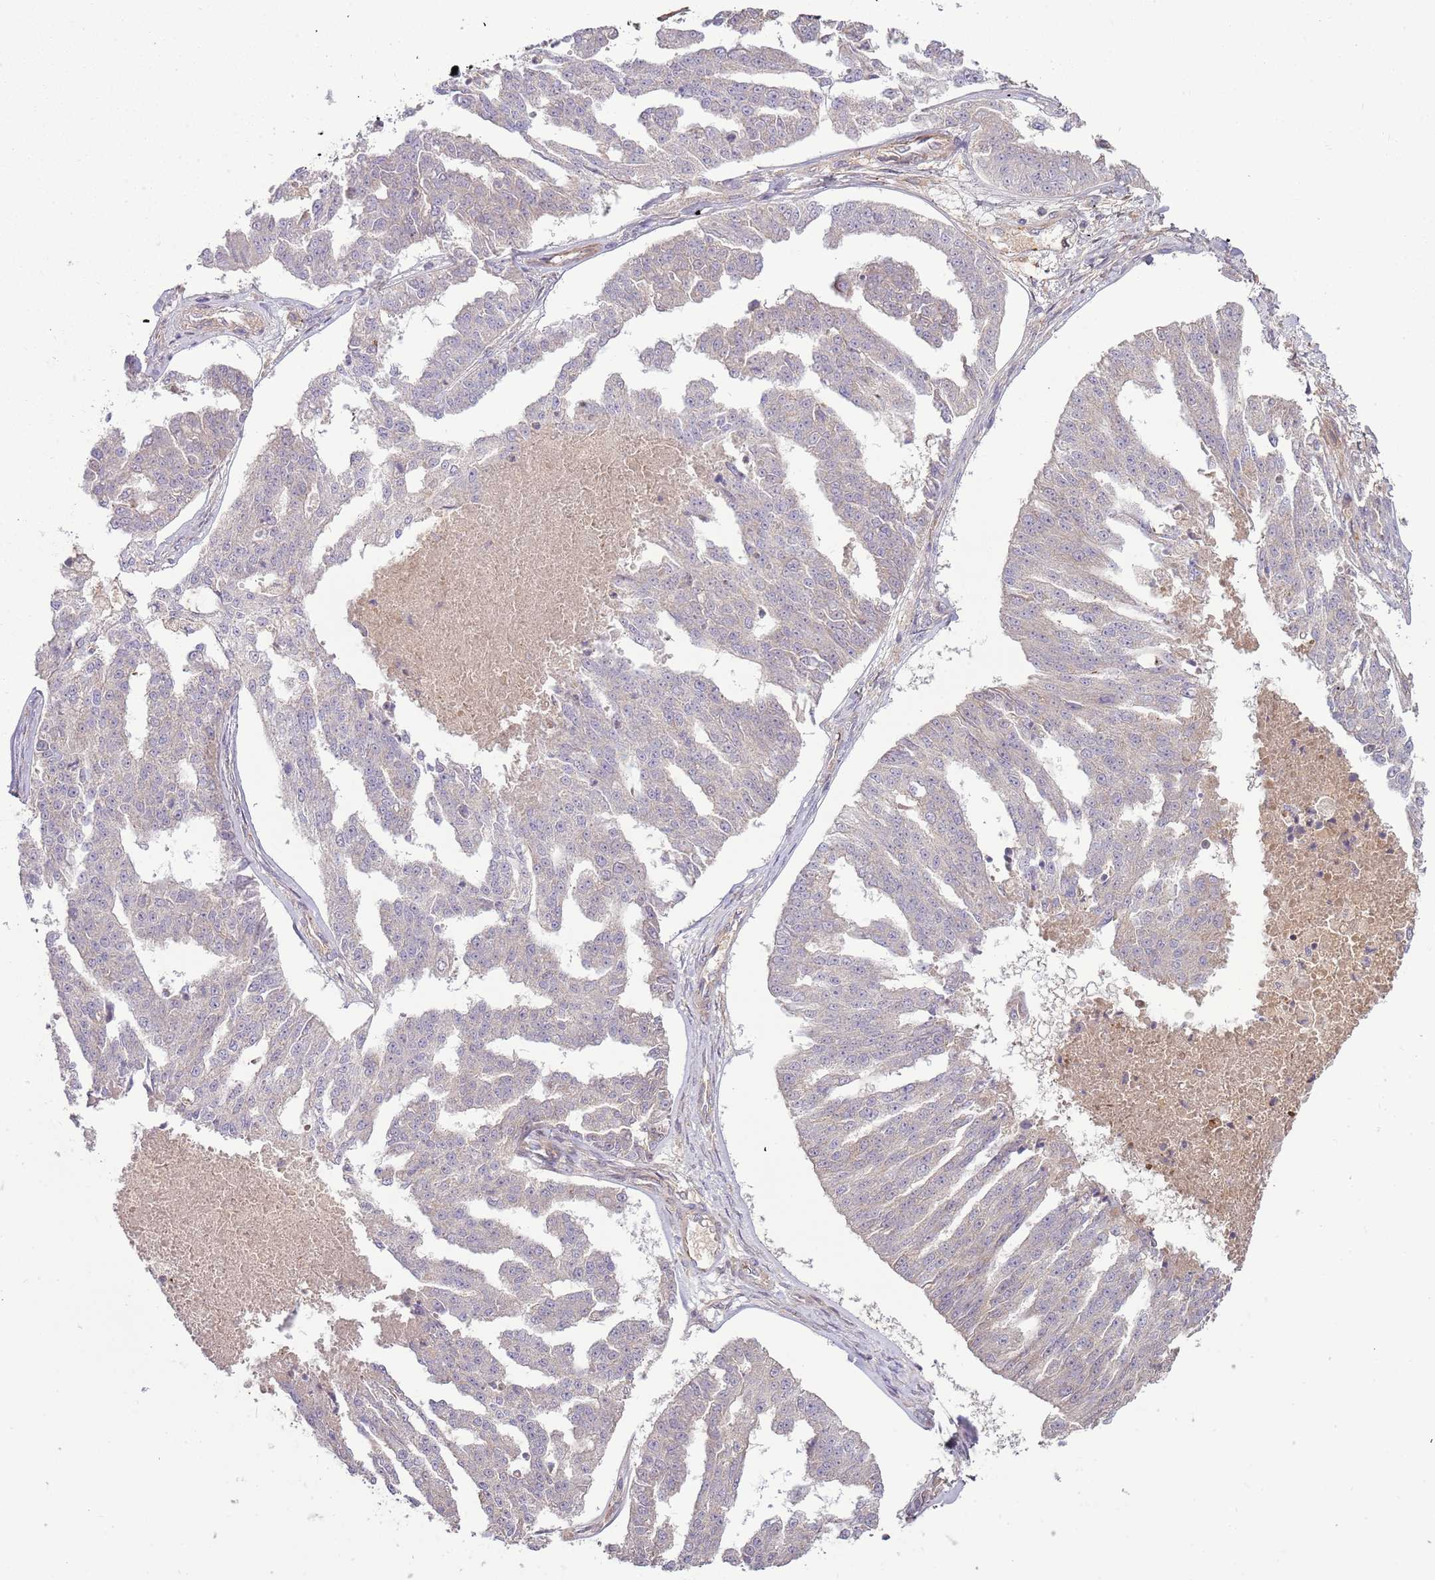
{"staining": {"intensity": "negative", "quantity": "none", "location": "none"}, "tissue": "ovarian cancer", "cell_type": "Tumor cells", "image_type": "cancer", "snomed": [{"axis": "morphology", "description": "Cystadenocarcinoma, serous, NOS"}, {"axis": "topography", "description": "Ovary"}], "caption": "This is a histopathology image of immunohistochemistry staining of ovarian cancer, which shows no expression in tumor cells.", "gene": "RNF128", "patient": {"sex": "female", "age": 58}}